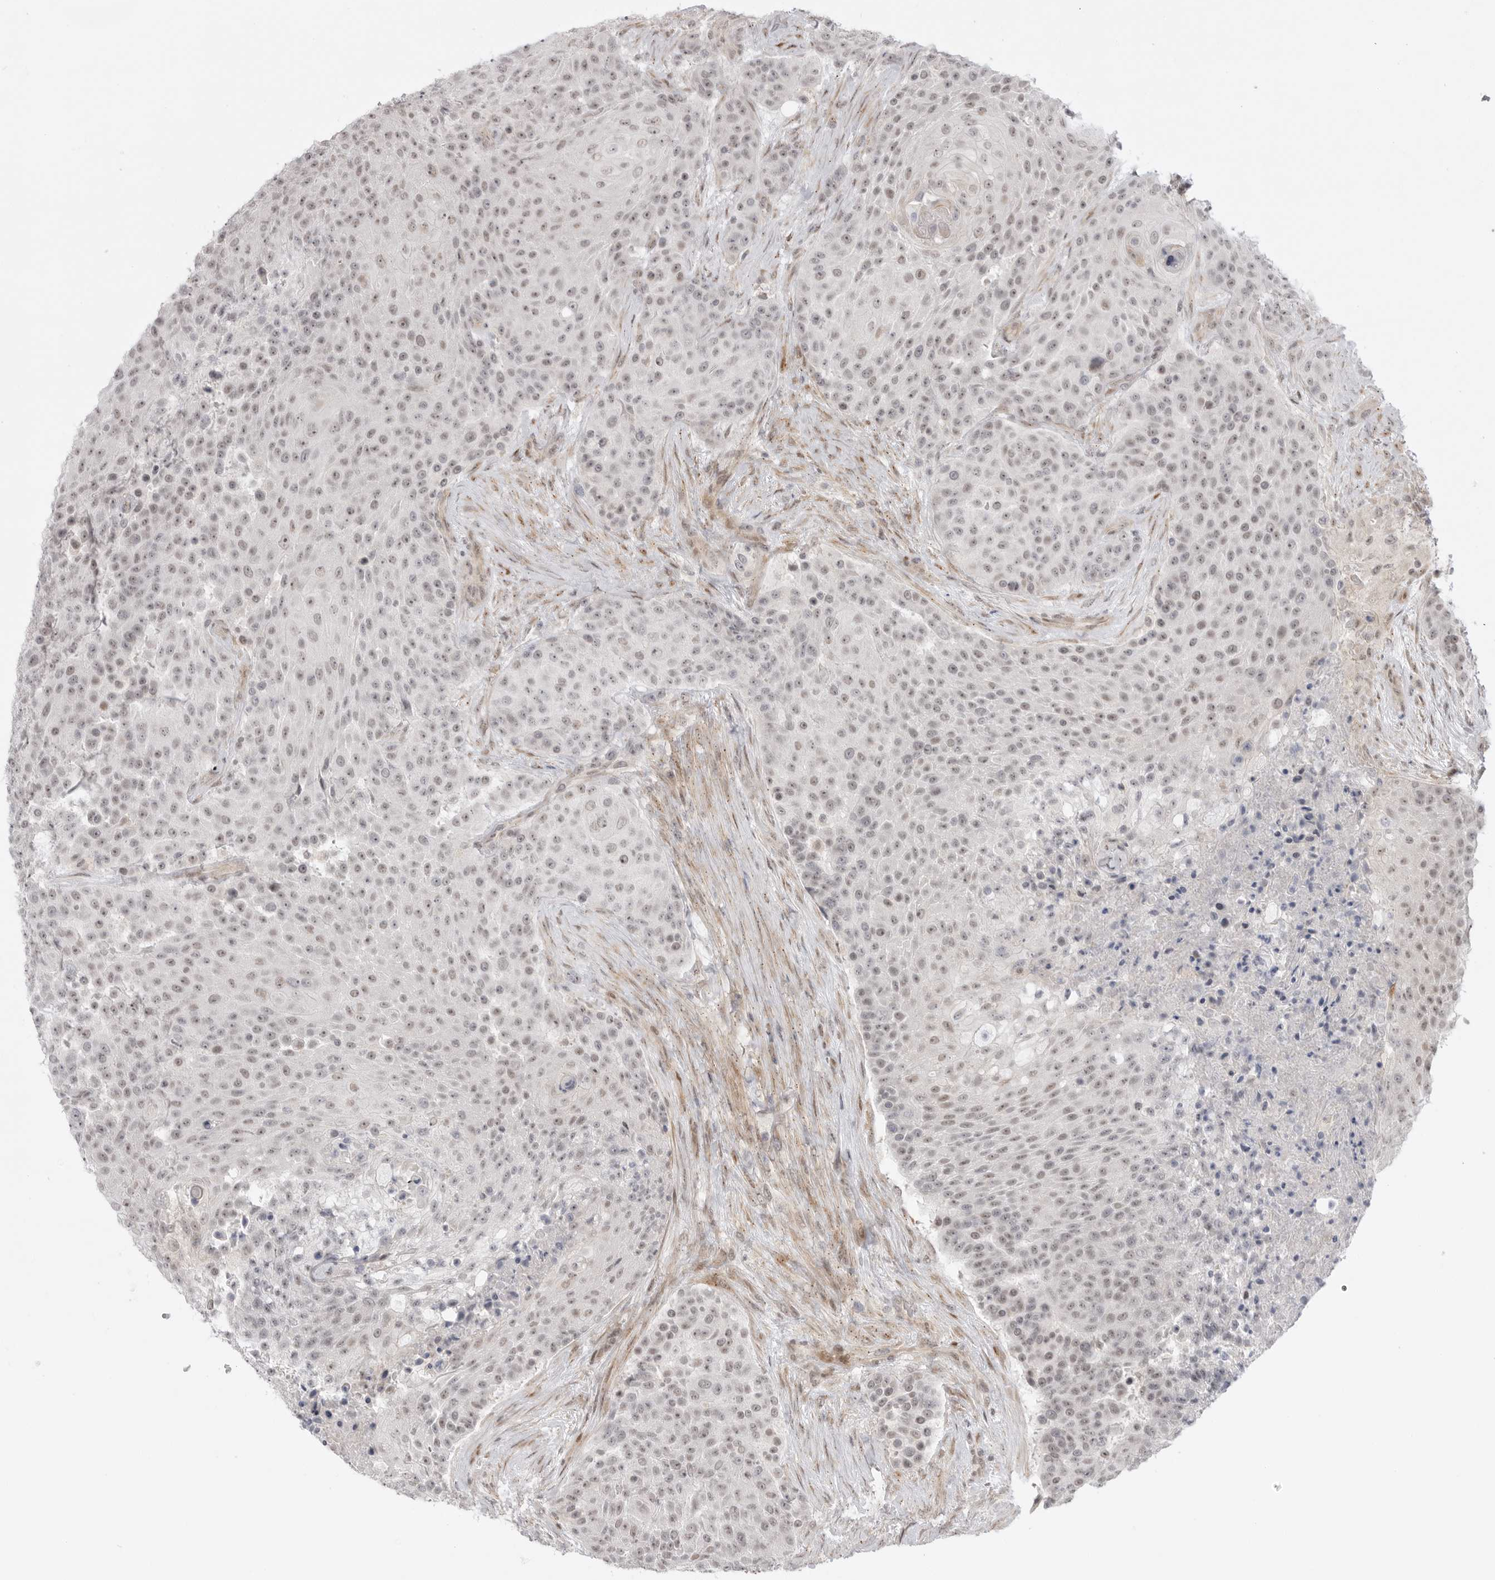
{"staining": {"intensity": "weak", "quantity": ">75%", "location": "nuclear"}, "tissue": "urothelial cancer", "cell_type": "Tumor cells", "image_type": "cancer", "snomed": [{"axis": "morphology", "description": "Urothelial carcinoma, High grade"}, {"axis": "topography", "description": "Urinary bladder"}], "caption": "Tumor cells show weak nuclear positivity in approximately >75% of cells in urothelial cancer.", "gene": "GGT6", "patient": {"sex": "female", "age": 63}}